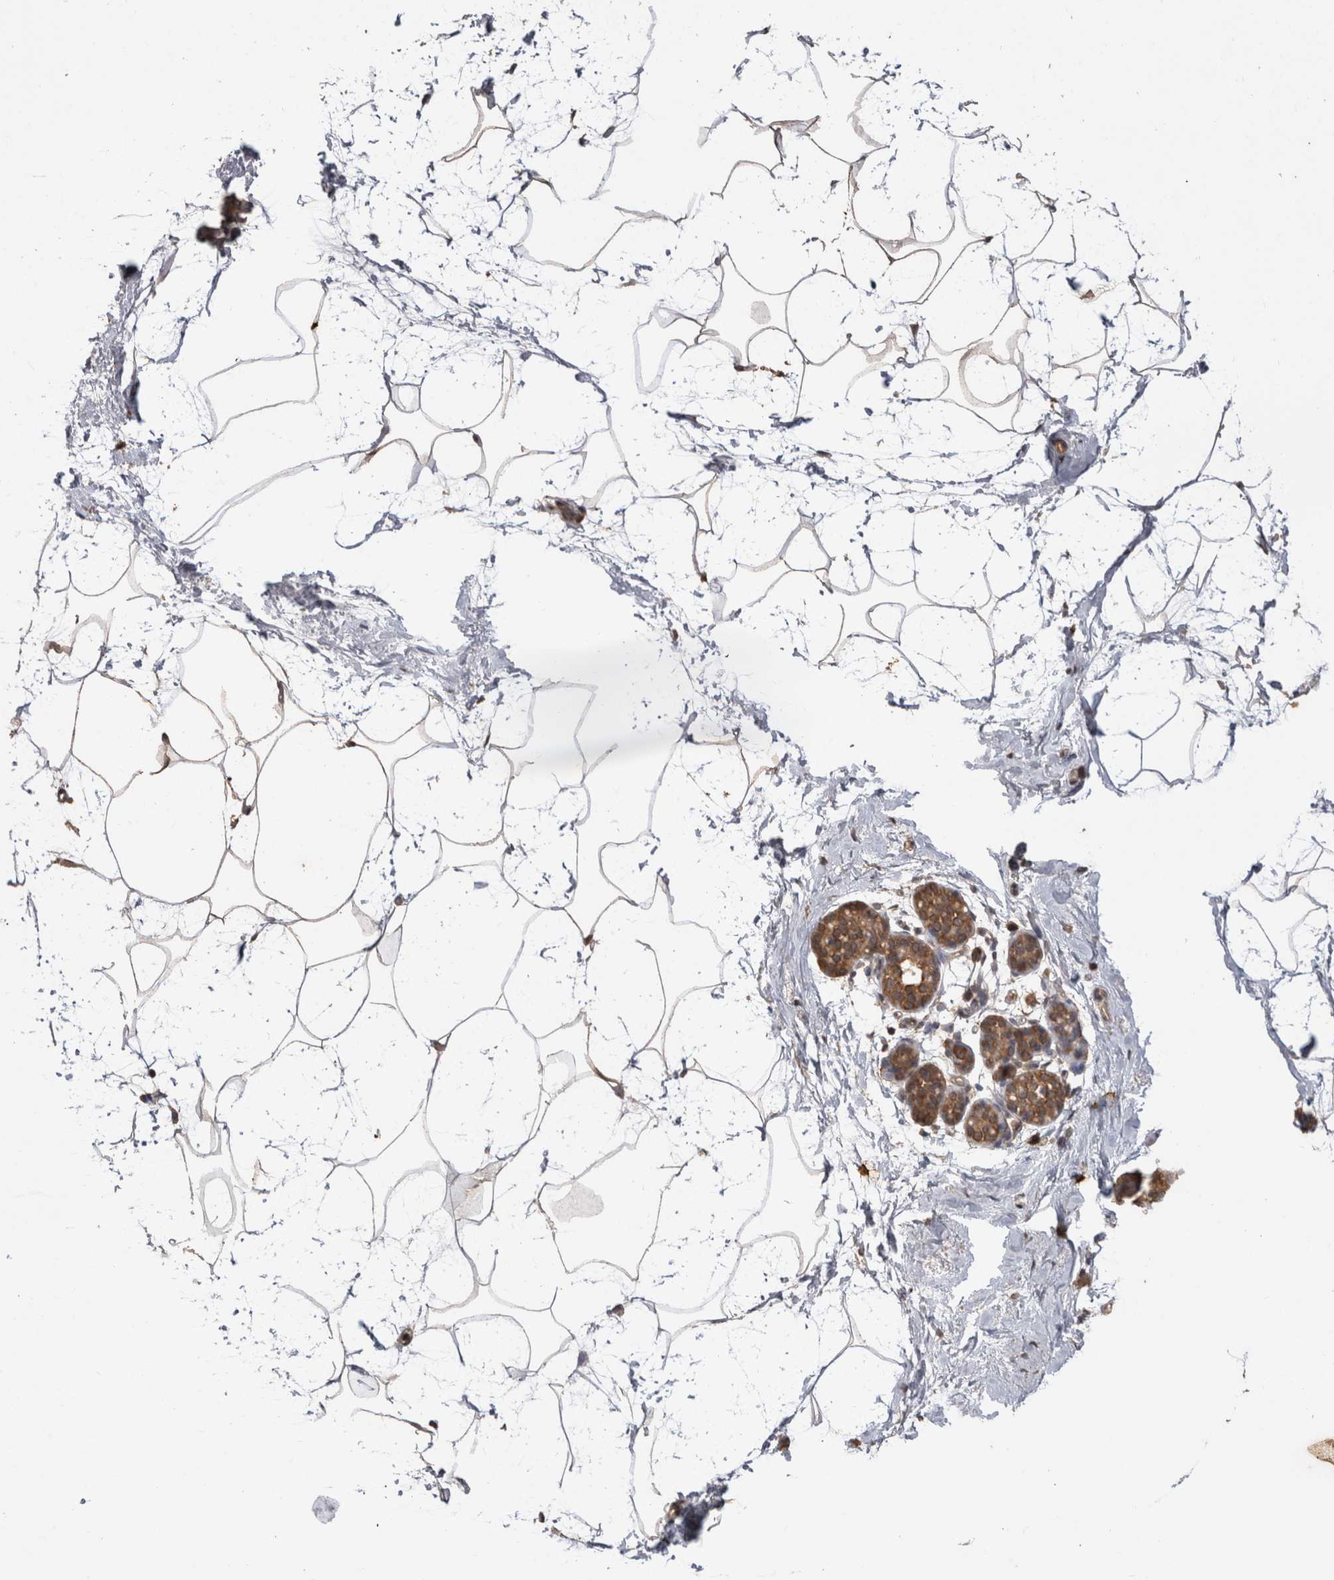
{"staining": {"intensity": "moderate", "quantity": ">75%", "location": "cytoplasmic/membranous"}, "tissue": "breast", "cell_type": "Adipocytes", "image_type": "normal", "snomed": [{"axis": "morphology", "description": "Normal tissue, NOS"}, {"axis": "topography", "description": "Breast"}], "caption": "High-power microscopy captured an immunohistochemistry image of benign breast, revealing moderate cytoplasmic/membranous expression in approximately >75% of adipocytes. Immunohistochemistry (ihc) stains the protein in brown and the nuclei are stained blue.", "gene": "PAK4", "patient": {"sex": "female", "age": 62}}